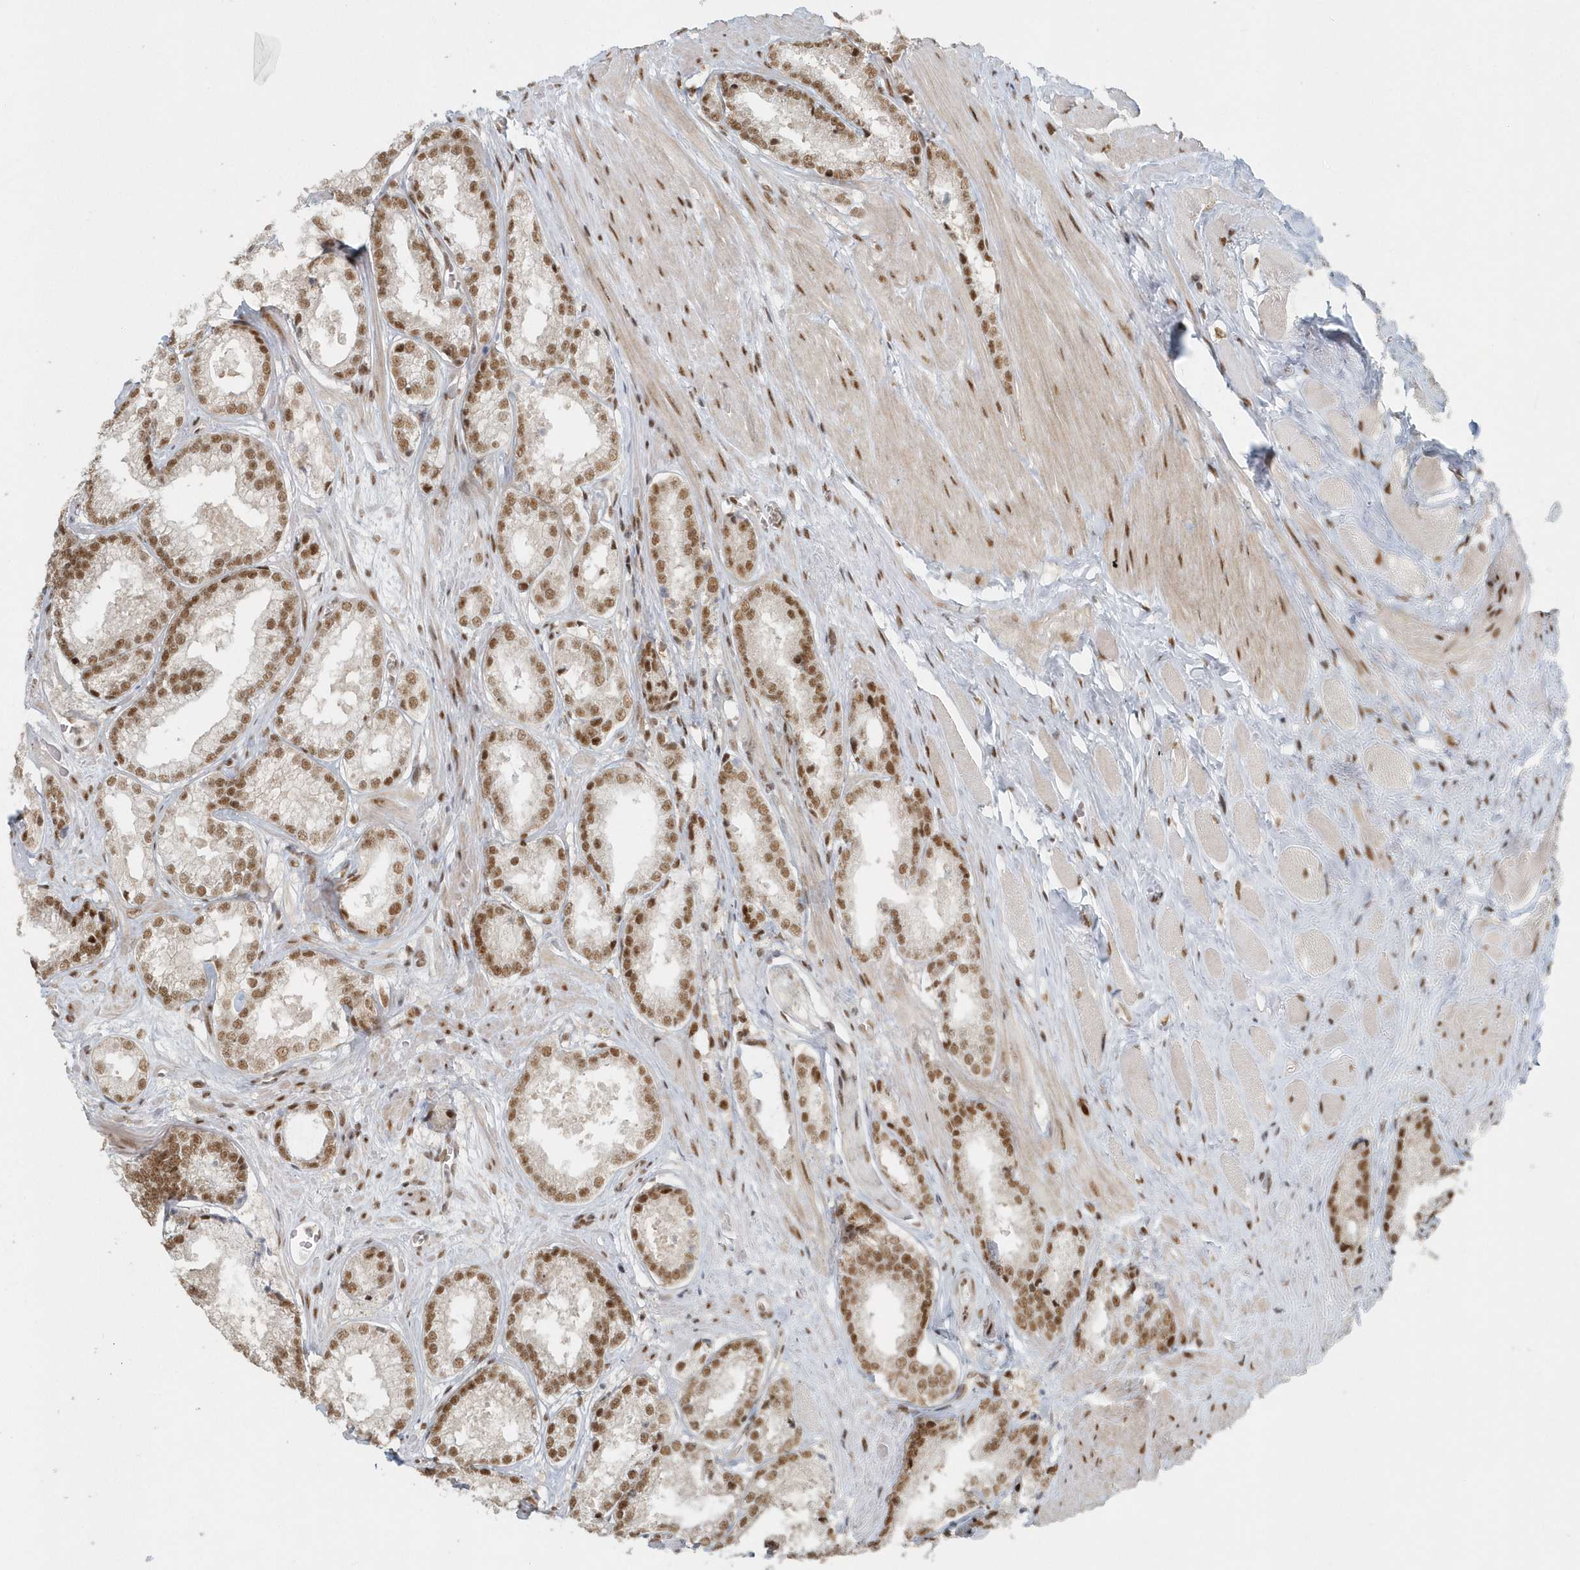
{"staining": {"intensity": "moderate", "quantity": ">75%", "location": "nuclear"}, "tissue": "prostate cancer", "cell_type": "Tumor cells", "image_type": "cancer", "snomed": [{"axis": "morphology", "description": "Adenocarcinoma, Low grade"}, {"axis": "topography", "description": "Prostate"}], "caption": "High-power microscopy captured an IHC micrograph of prostate cancer (adenocarcinoma (low-grade)), revealing moderate nuclear expression in approximately >75% of tumor cells.", "gene": "YTHDC1", "patient": {"sex": "male", "age": 64}}